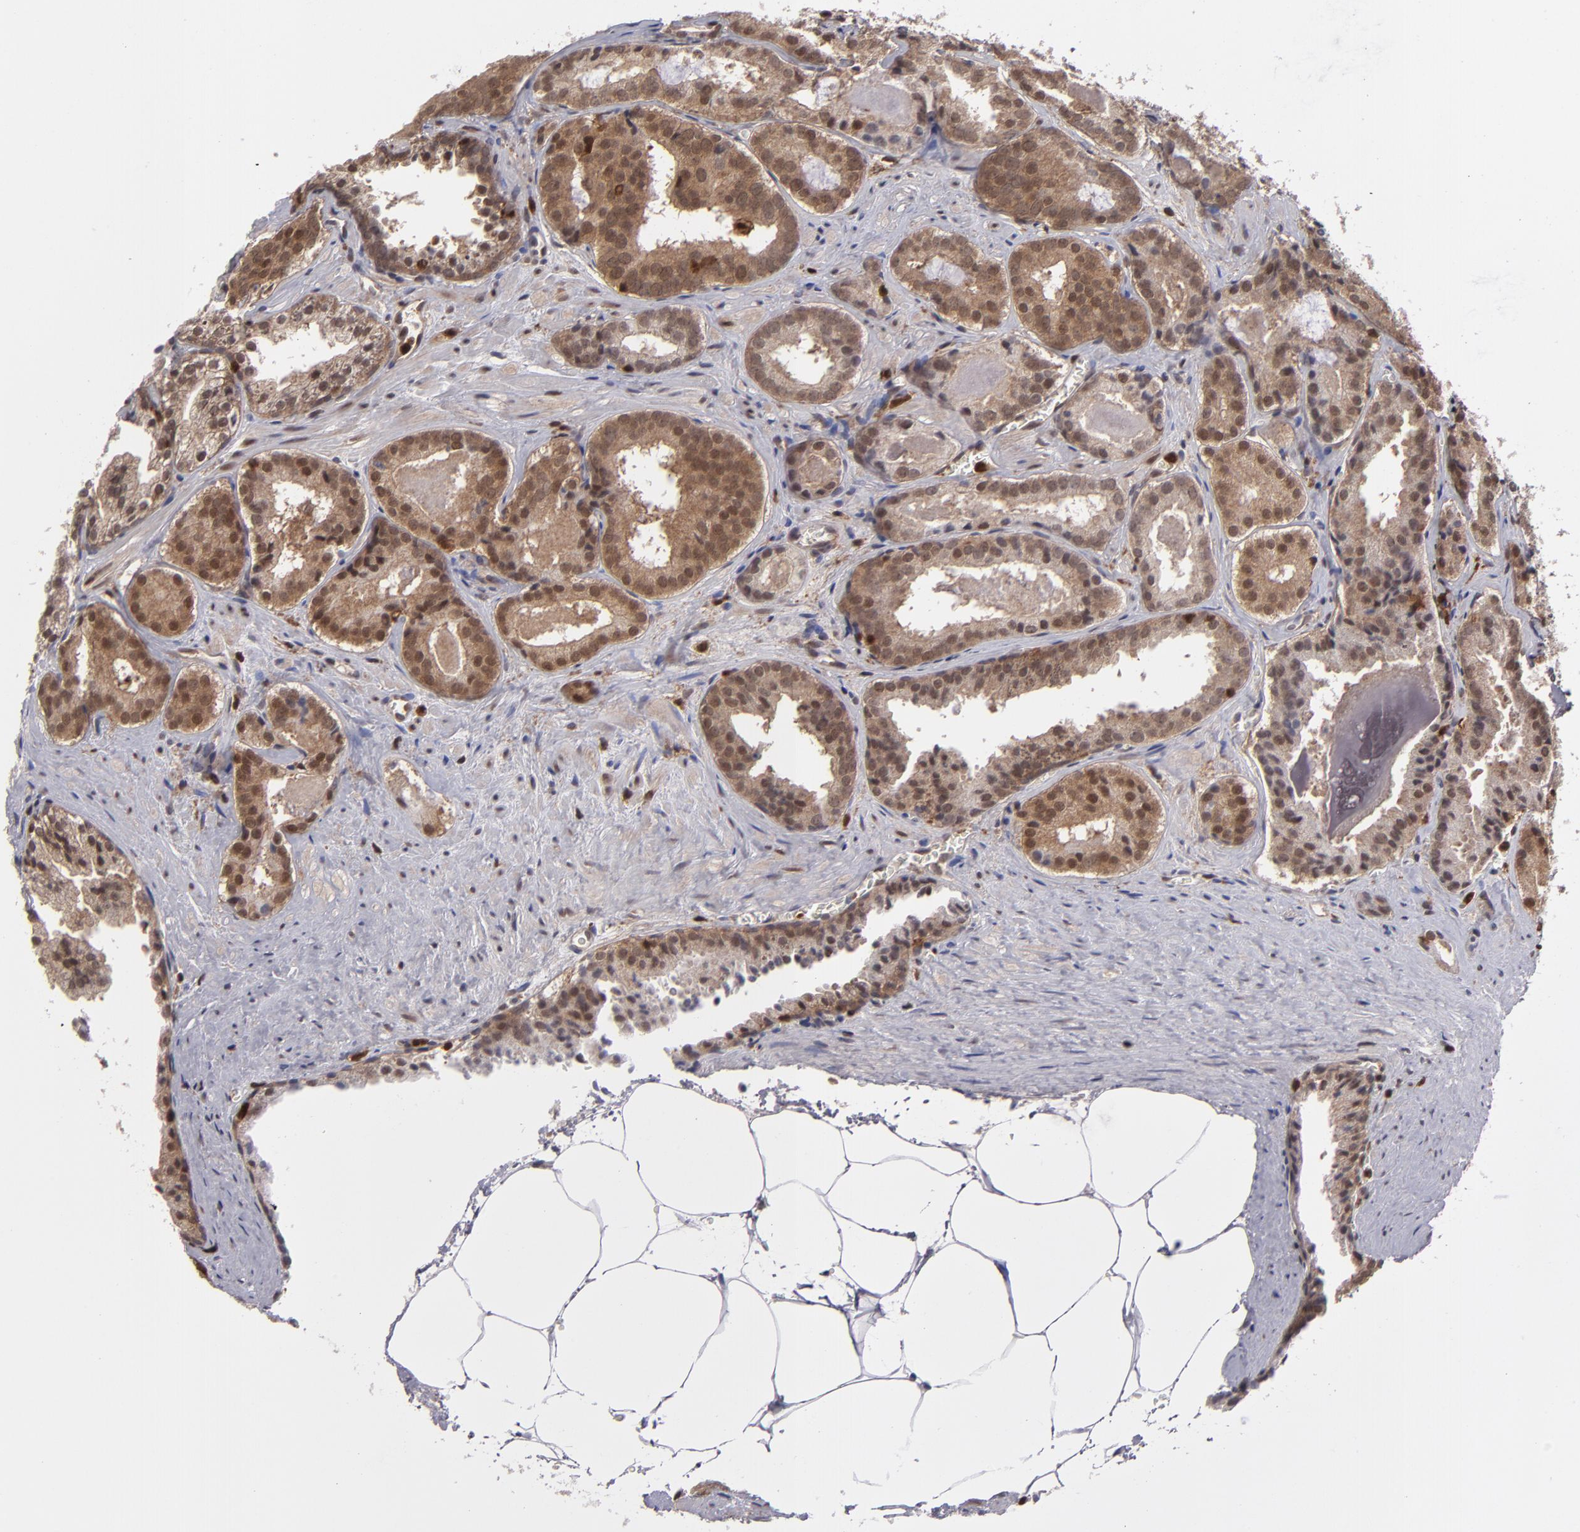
{"staining": {"intensity": "moderate", "quantity": ">75%", "location": "cytoplasmic/membranous,nuclear"}, "tissue": "prostate cancer", "cell_type": "Tumor cells", "image_type": "cancer", "snomed": [{"axis": "morphology", "description": "Adenocarcinoma, Medium grade"}, {"axis": "topography", "description": "Prostate"}], "caption": "There is medium levels of moderate cytoplasmic/membranous and nuclear positivity in tumor cells of prostate medium-grade adenocarcinoma, as demonstrated by immunohistochemical staining (brown color).", "gene": "GRB2", "patient": {"sex": "male", "age": 64}}